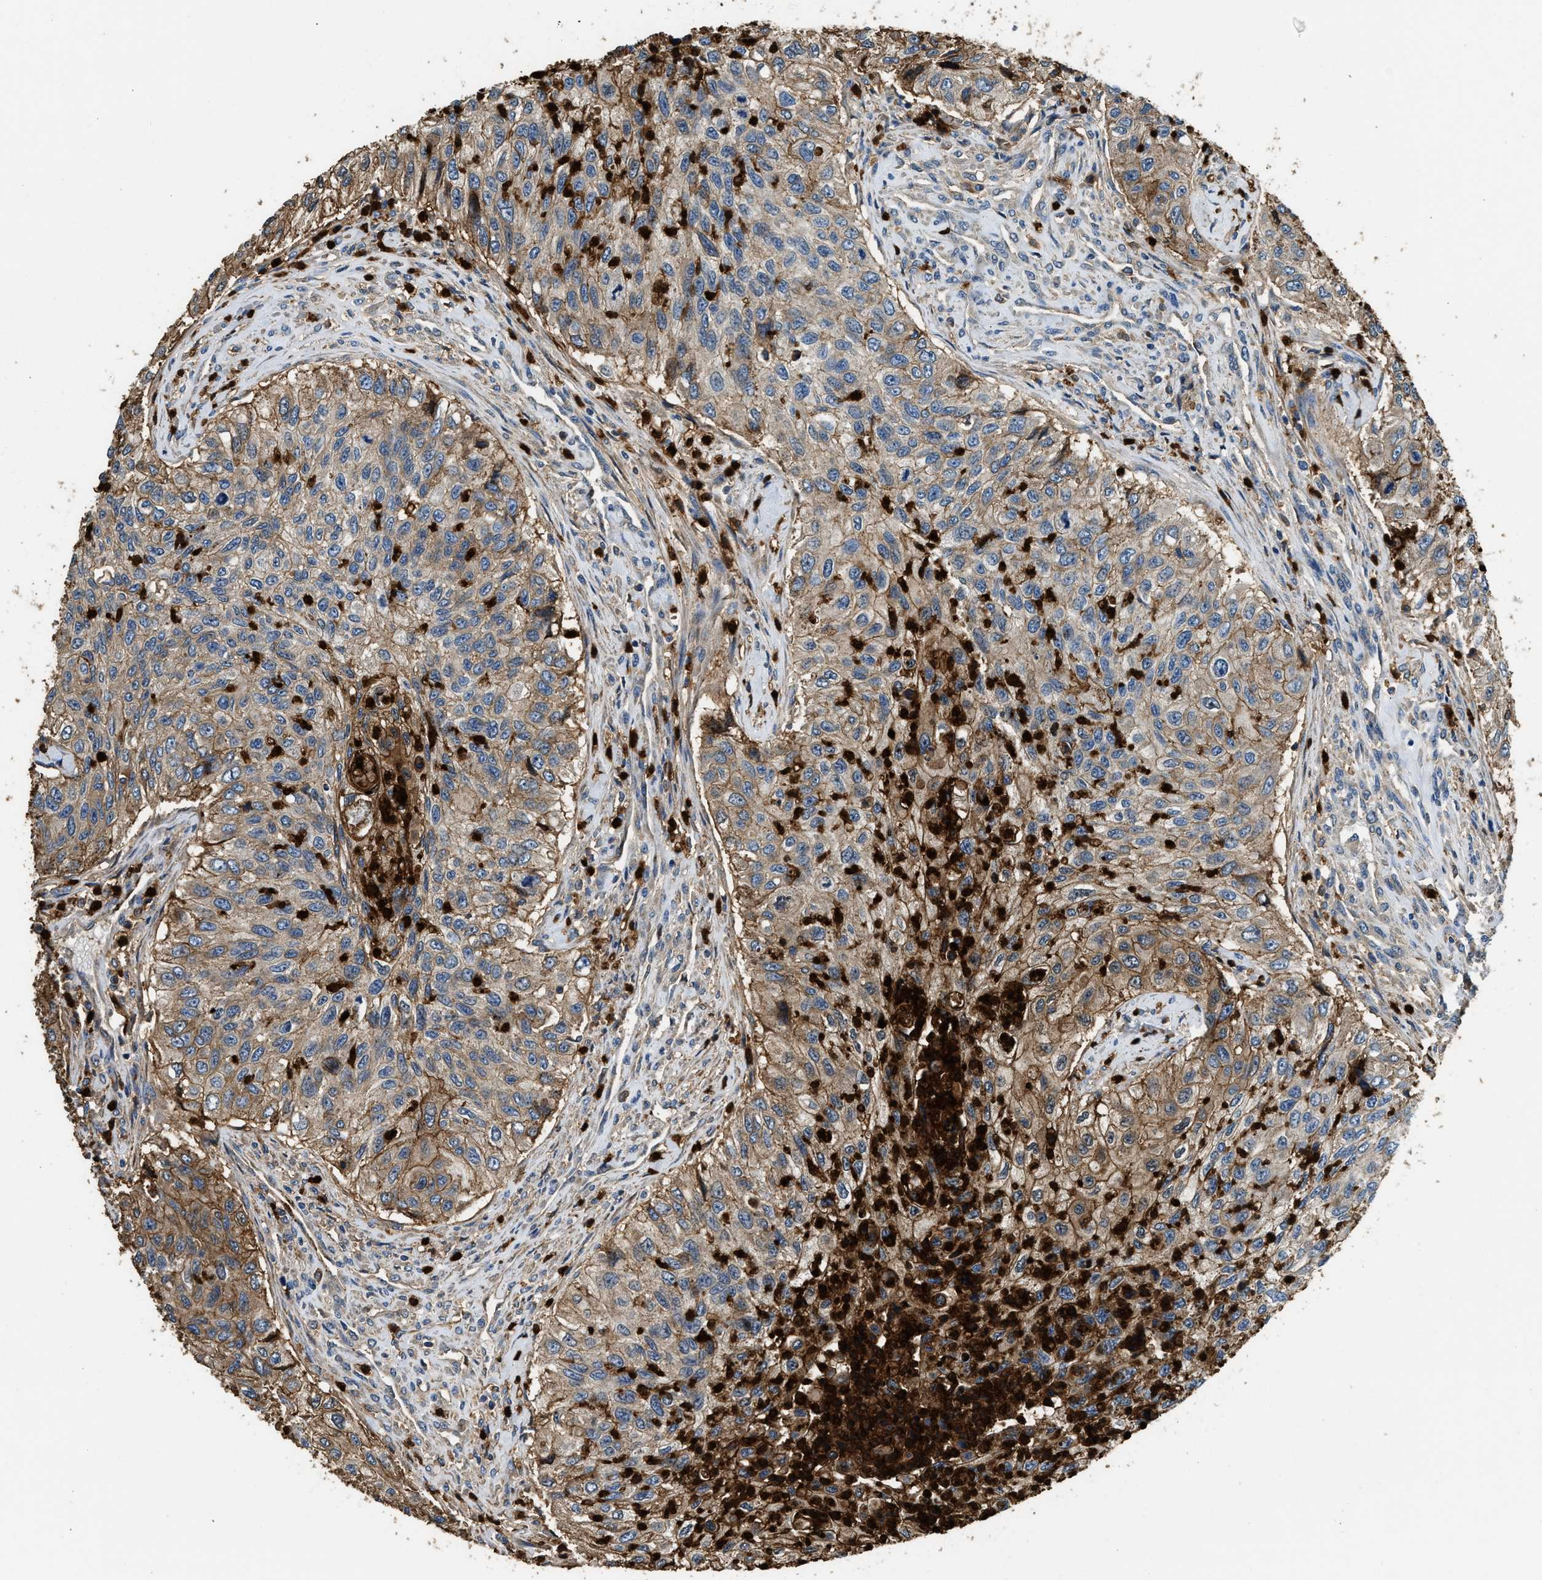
{"staining": {"intensity": "moderate", "quantity": ">75%", "location": "cytoplasmic/membranous"}, "tissue": "urothelial cancer", "cell_type": "Tumor cells", "image_type": "cancer", "snomed": [{"axis": "morphology", "description": "Urothelial carcinoma, High grade"}, {"axis": "topography", "description": "Urinary bladder"}], "caption": "High-grade urothelial carcinoma was stained to show a protein in brown. There is medium levels of moderate cytoplasmic/membranous expression in approximately >75% of tumor cells.", "gene": "ANXA3", "patient": {"sex": "female", "age": 60}}